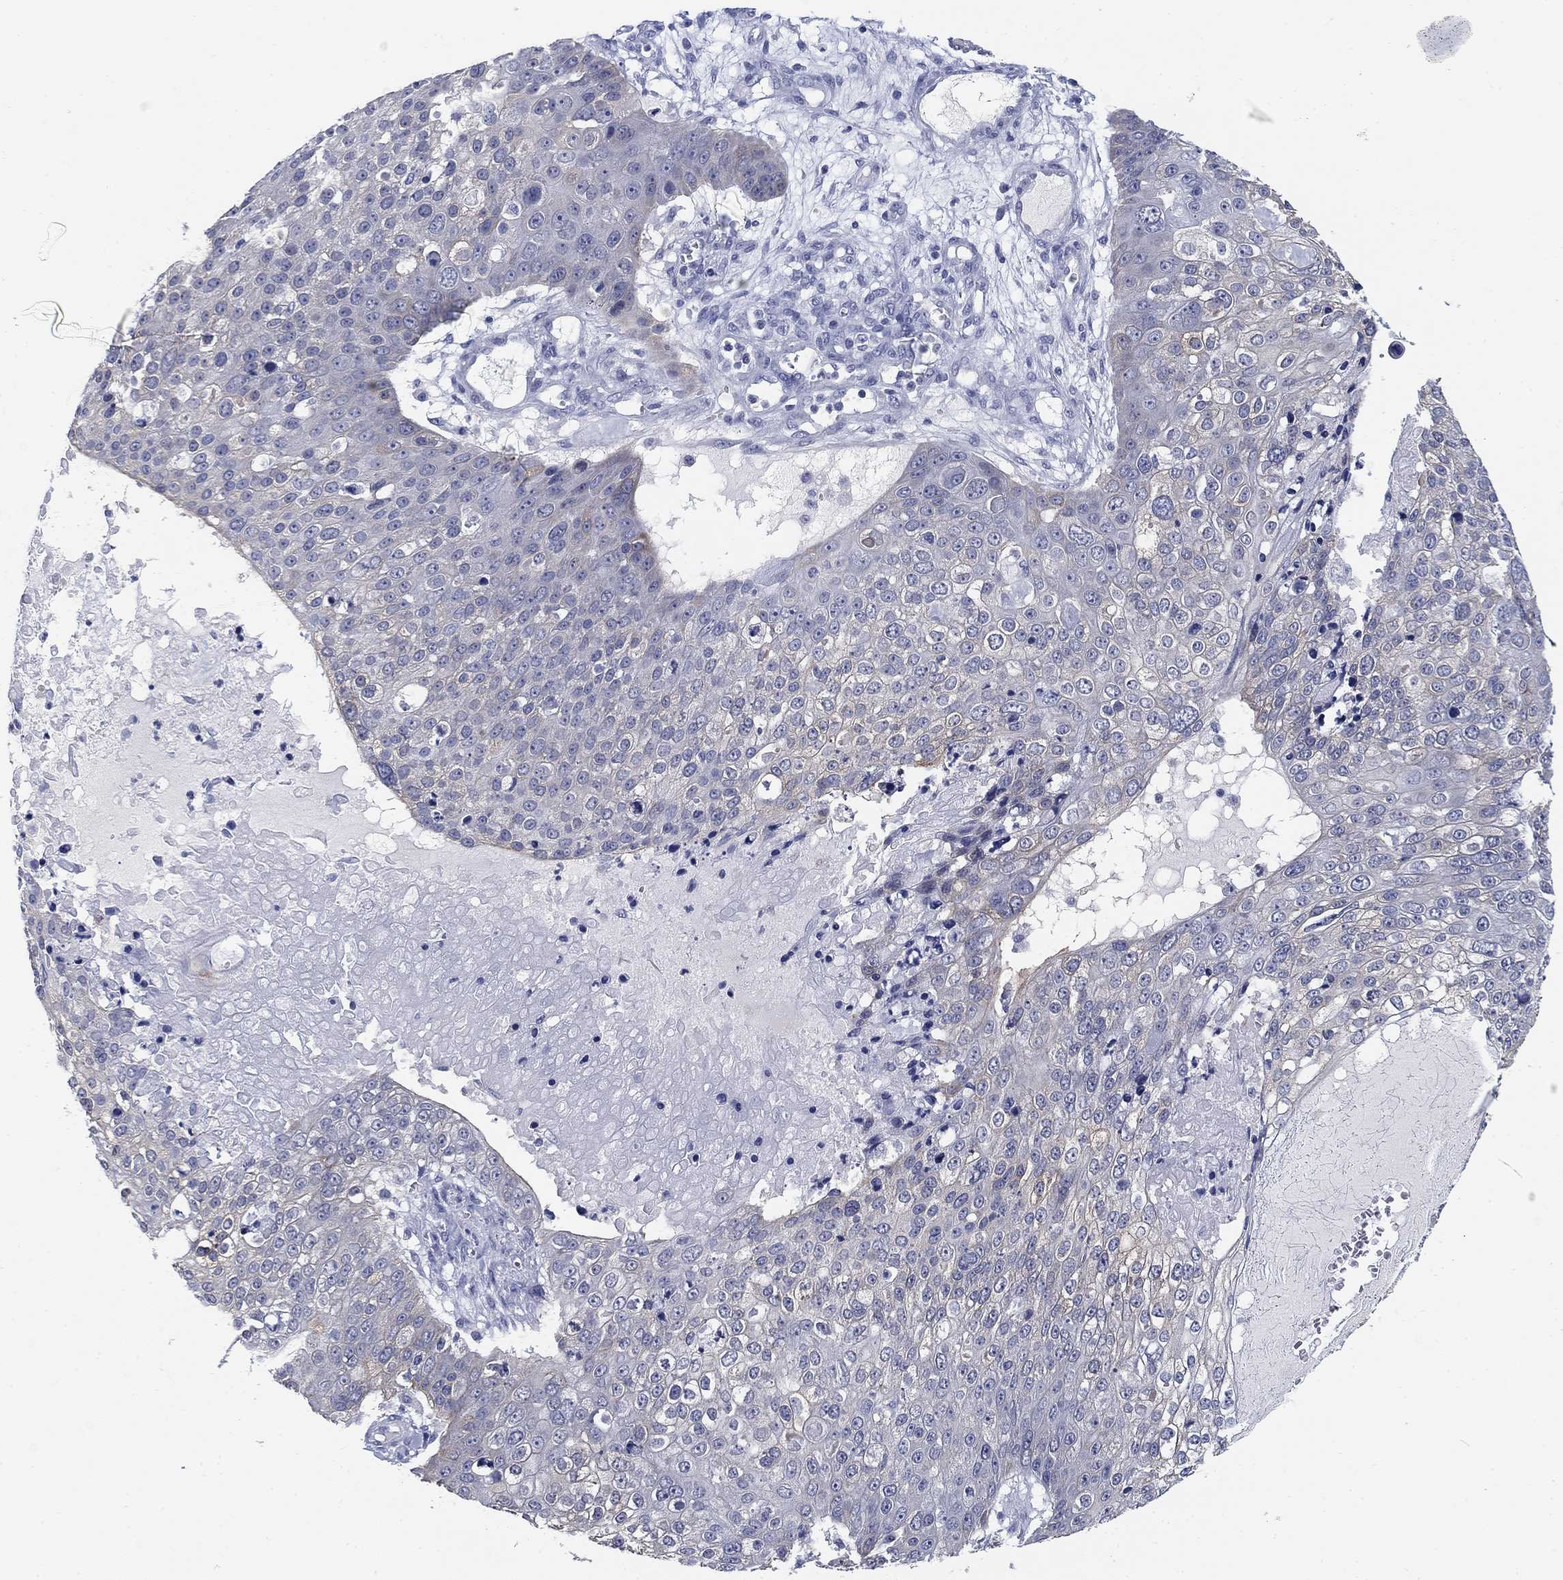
{"staining": {"intensity": "negative", "quantity": "none", "location": "none"}, "tissue": "skin cancer", "cell_type": "Tumor cells", "image_type": "cancer", "snomed": [{"axis": "morphology", "description": "Squamous cell carcinoma, NOS"}, {"axis": "topography", "description": "Skin"}], "caption": "This is a micrograph of IHC staining of skin squamous cell carcinoma, which shows no positivity in tumor cells.", "gene": "CLUL1", "patient": {"sex": "male", "age": 71}}